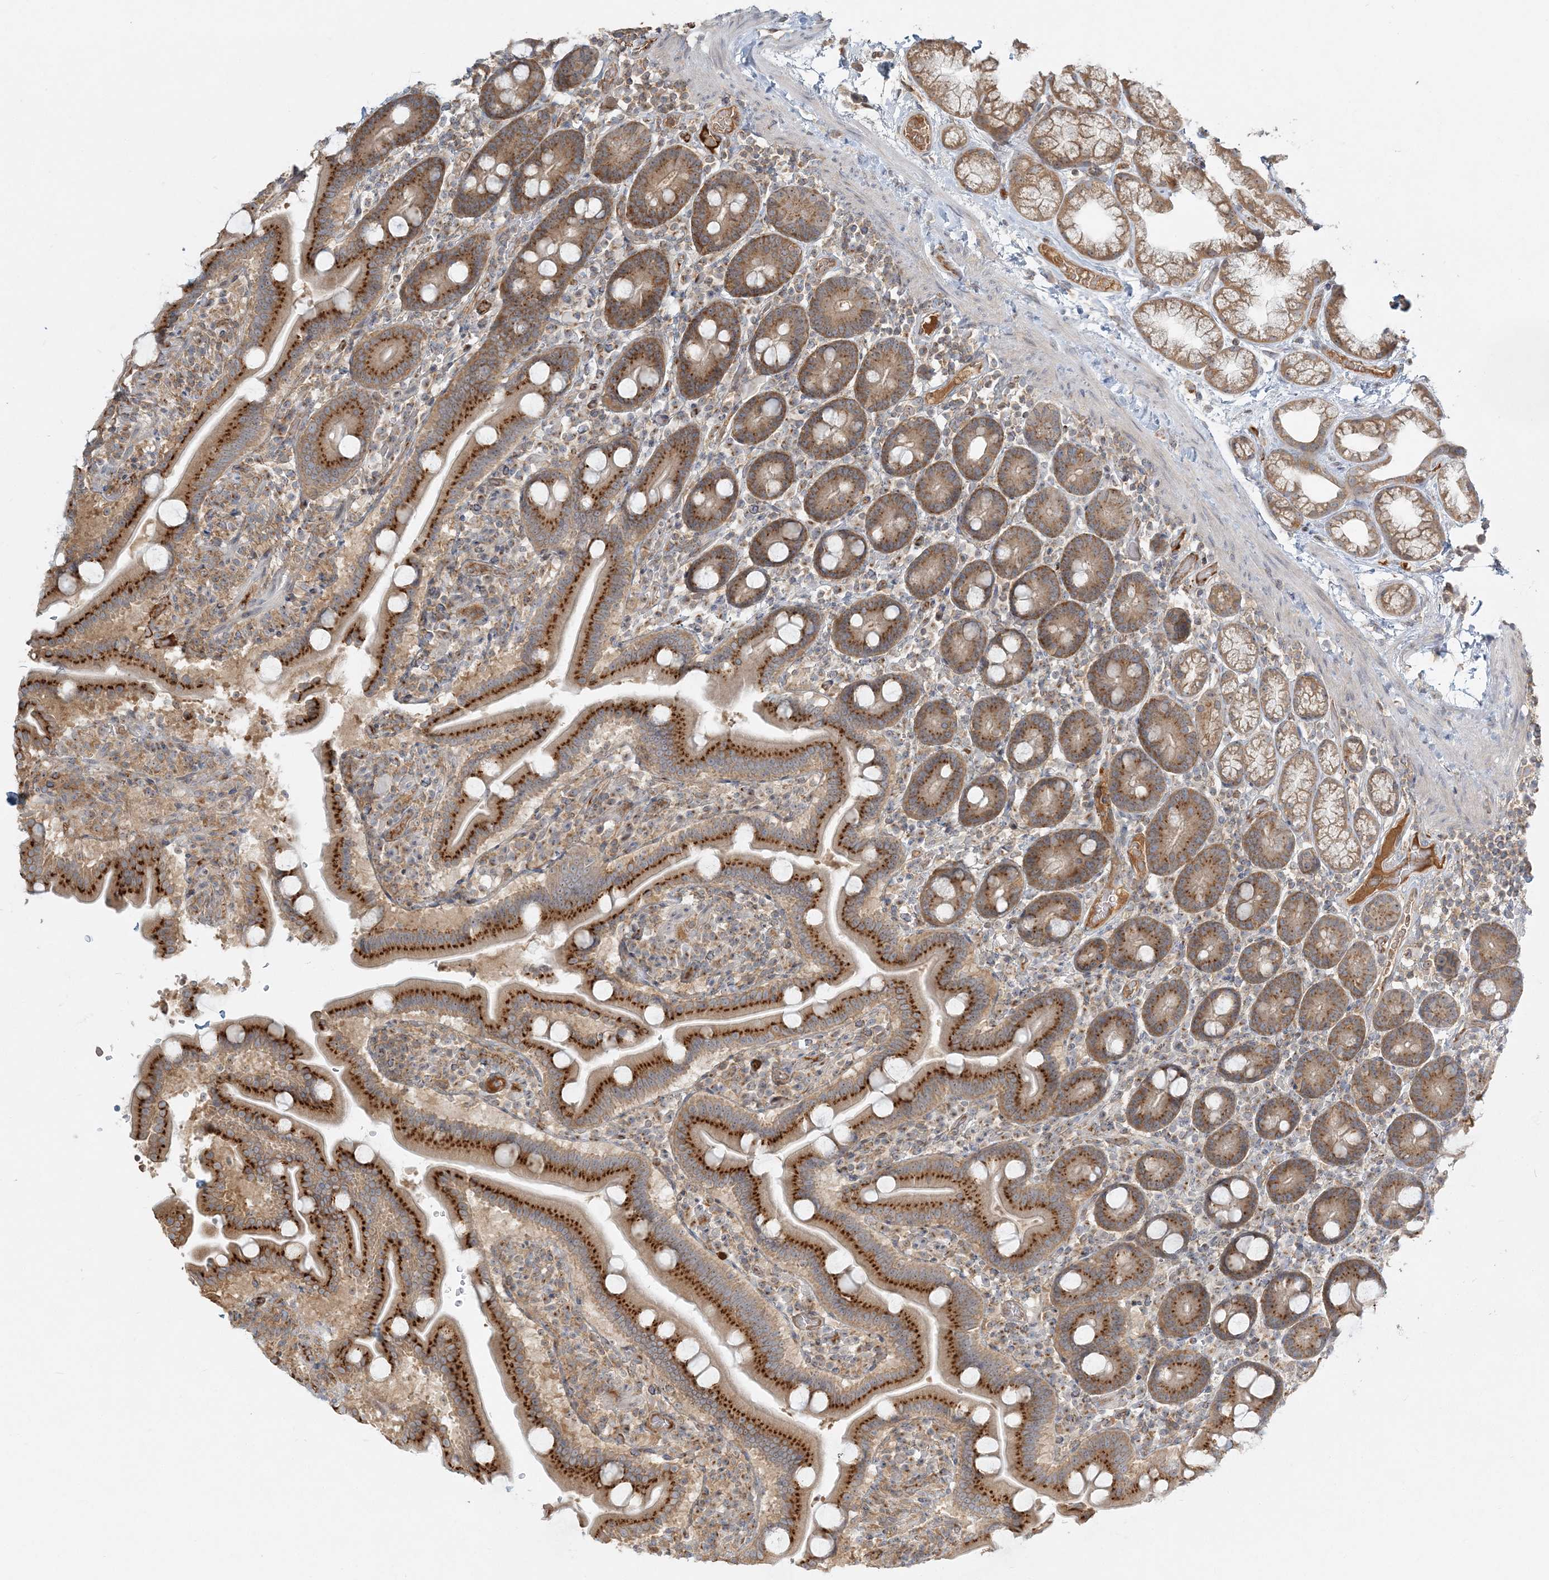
{"staining": {"intensity": "strong", "quantity": ">75%", "location": "cytoplasmic/membranous"}, "tissue": "duodenum", "cell_type": "Glandular cells", "image_type": "normal", "snomed": [{"axis": "morphology", "description": "Normal tissue, NOS"}, {"axis": "topography", "description": "Duodenum"}], "caption": "Human duodenum stained for a protein (brown) demonstrates strong cytoplasmic/membranous positive positivity in about >75% of glandular cells.", "gene": "AP1AR", "patient": {"sex": "male", "age": 55}}